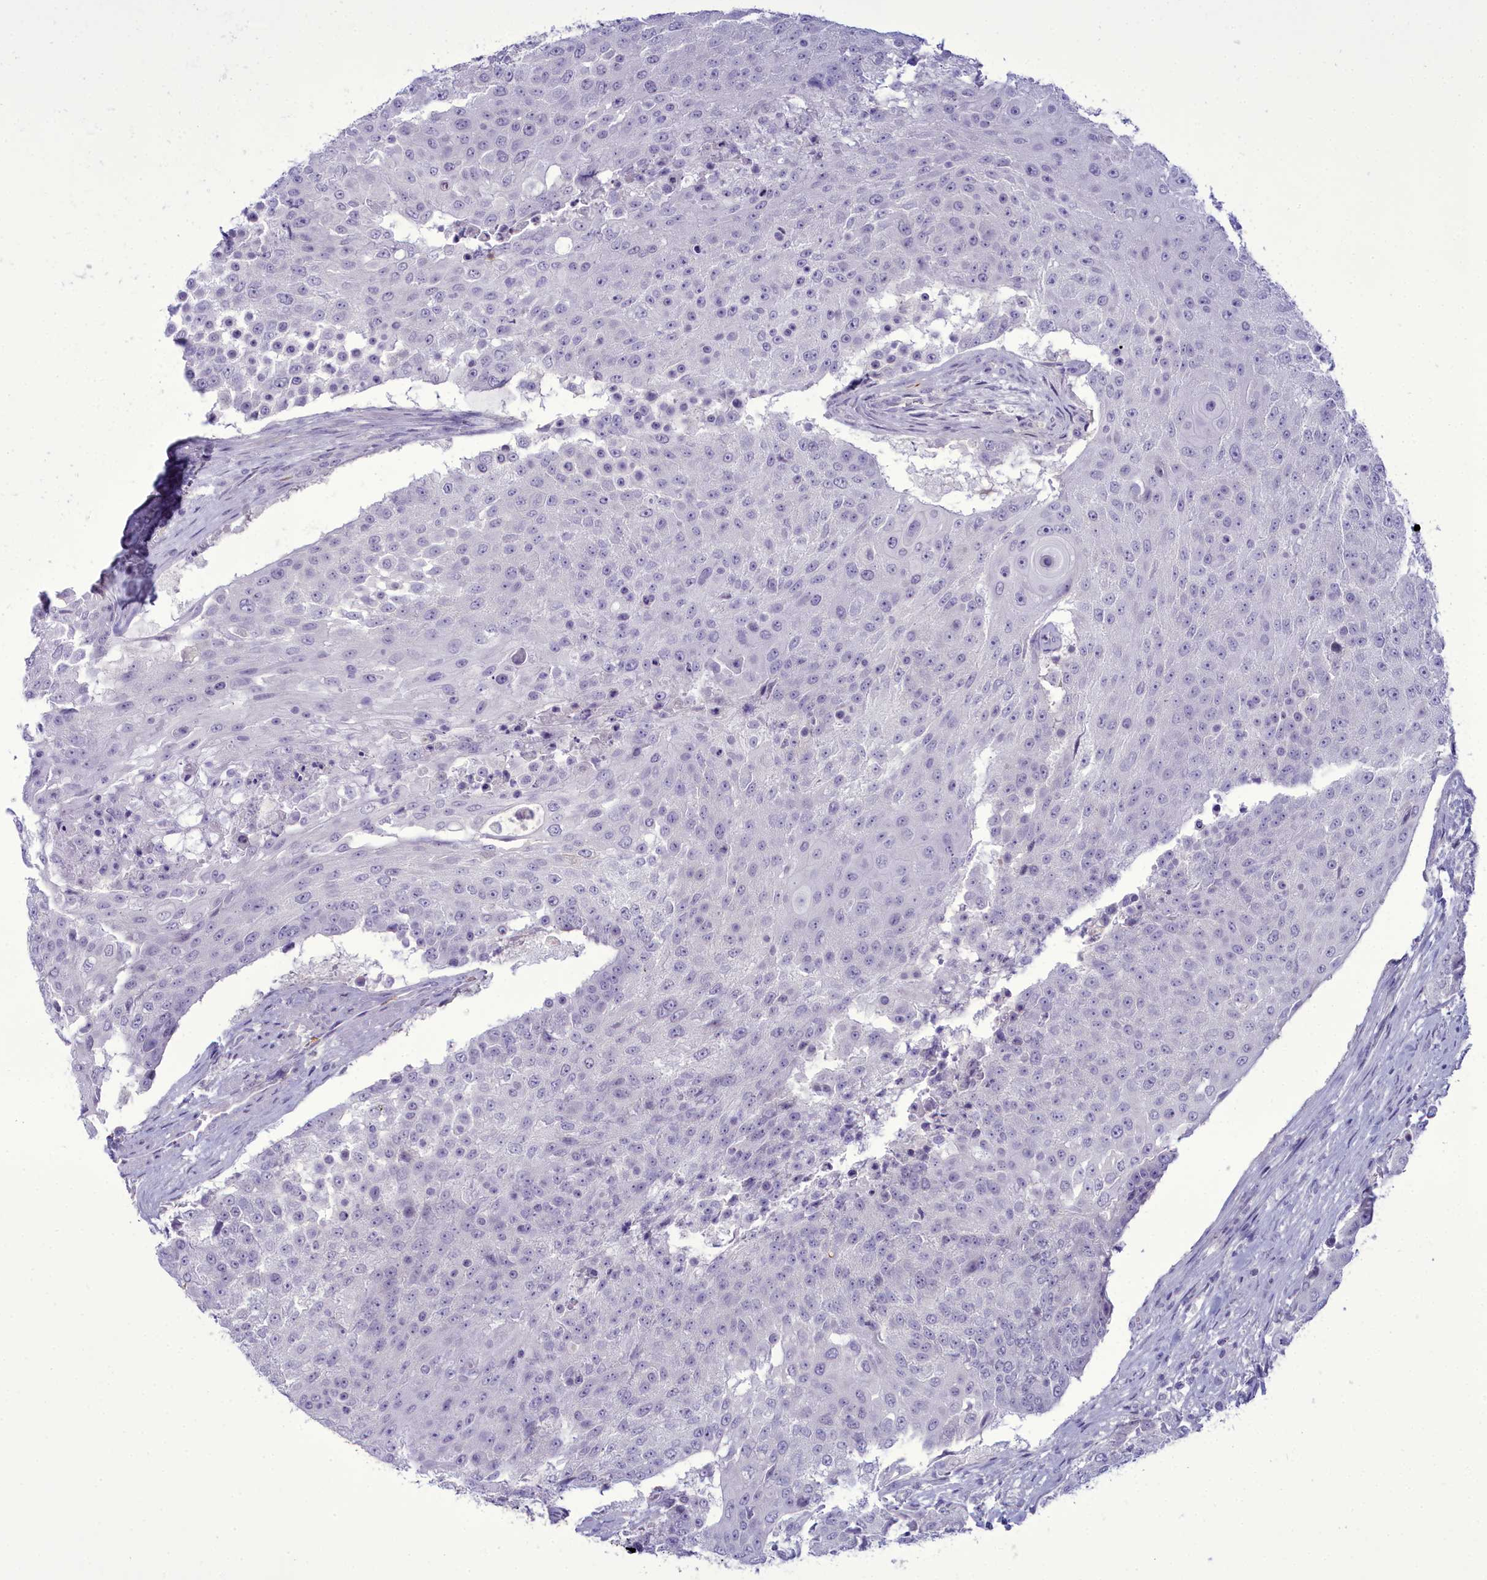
{"staining": {"intensity": "negative", "quantity": "none", "location": "none"}, "tissue": "urothelial cancer", "cell_type": "Tumor cells", "image_type": "cancer", "snomed": [{"axis": "morphology", "description": "Urothelial carcinoma, High grade"}, {"axis": "topography", "description": "Urinary bladder"}], "caption": "Photomicrograph shows no significant protein expression in tumor cells of urothelial cancer.", "gene": "OSTN", "patient": {"sex": "female", "age": 63}}